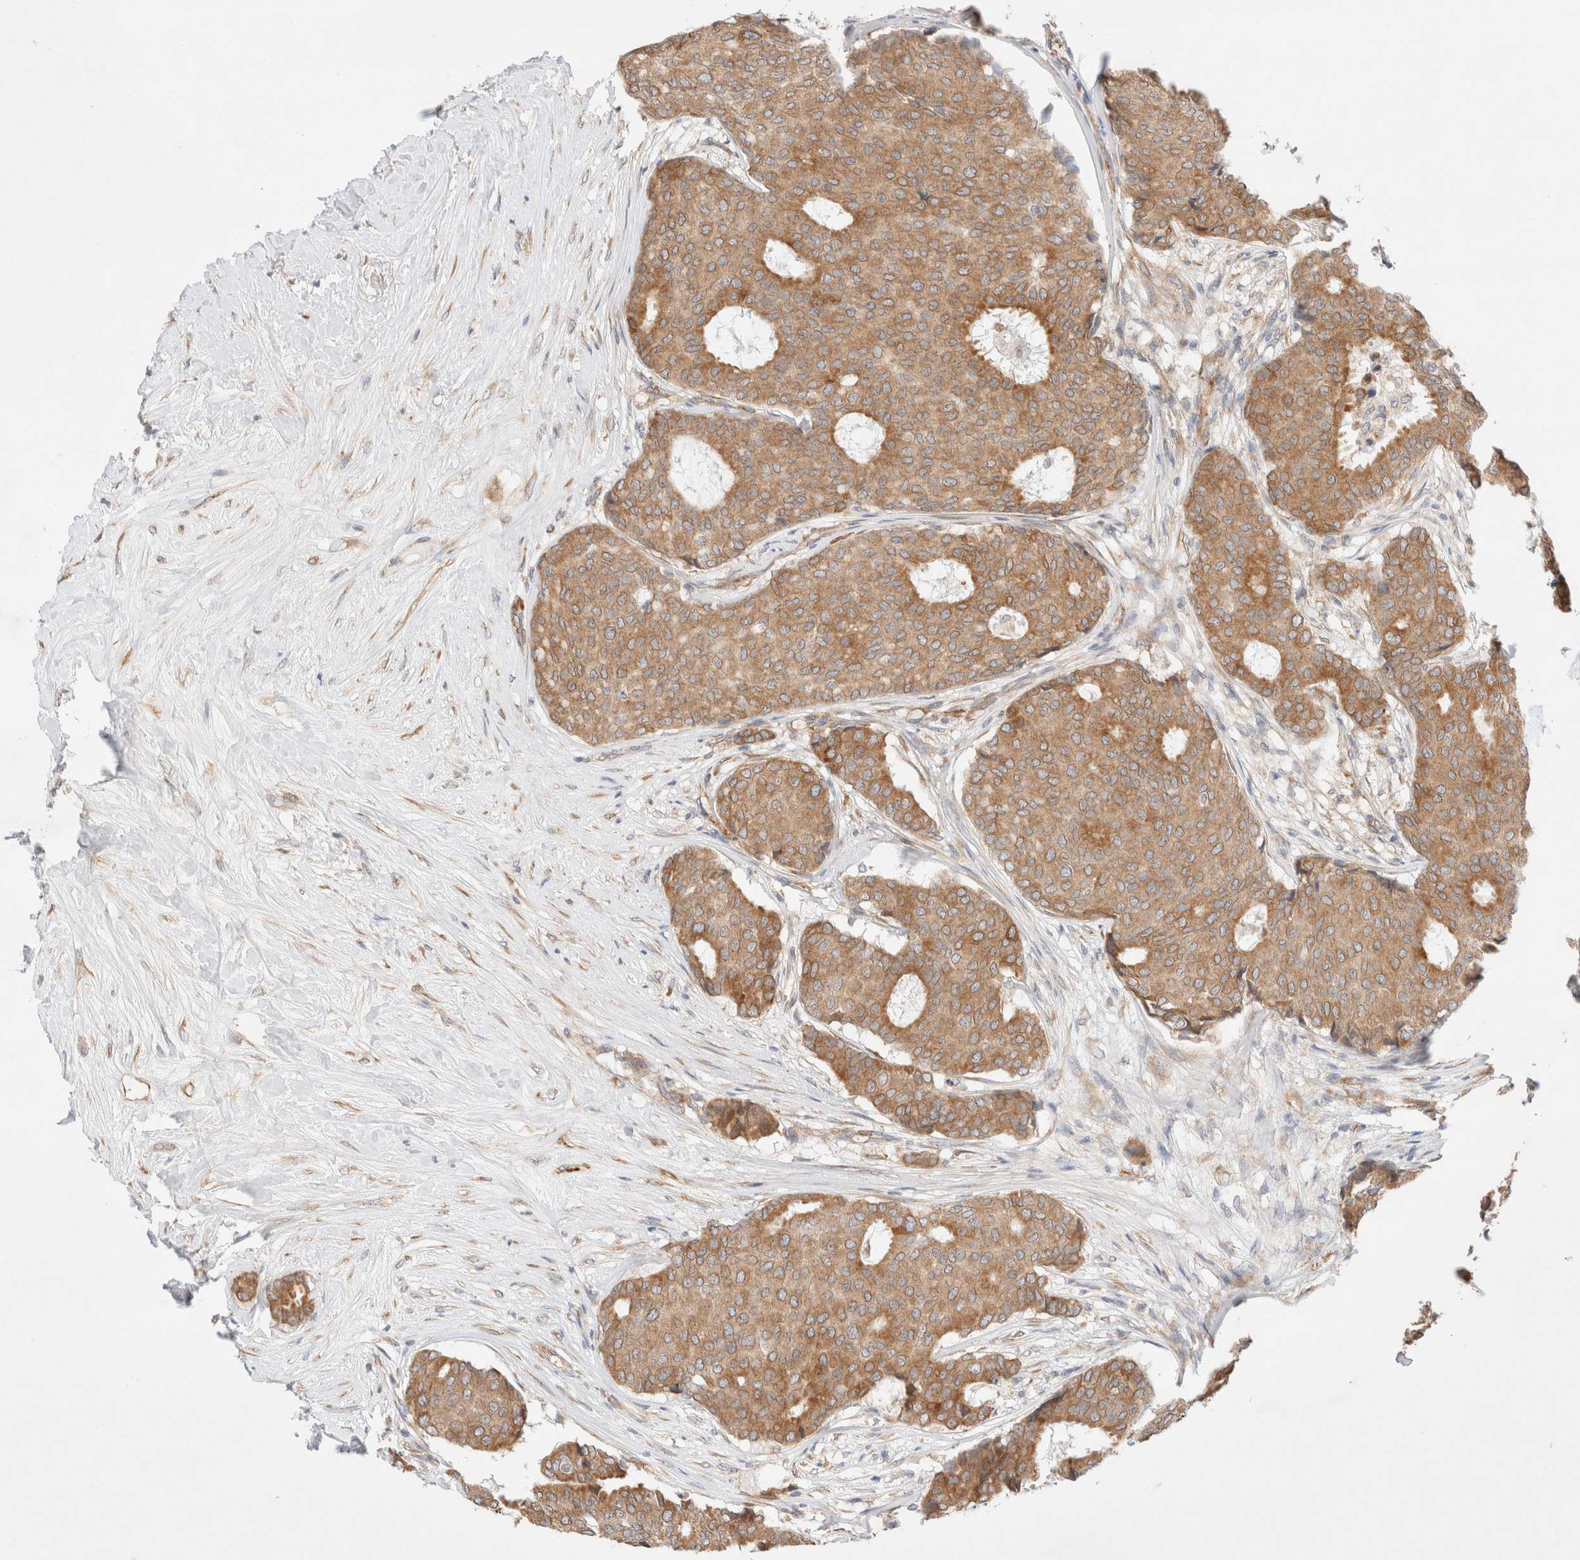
{"staining": {"intensity": "moderate", "quantity": ">75%", "location": "cytoplasmic/membranous"}, "tissue": "breast cancer", "cell_type": "Tumor cells", "image_type": "cancer", "snomed": [{"axis": "morphology", "description": "Duct carcinoma"}, {"axis": "topography", "description": "Breast"}], "caption": "The histopathology image demonstrates staining of breast cancer (infiltrating ductal carcinoma), revealing moderate cytoplasmic/membranous protein expression (brown color) within tumor cells. The protein is stained brown, and the nuclei are stained in blue (DAB IHC with brightfield microscopy, high magnification).", "gene": "RRP15", "patient": {"sex": "female", "age": 75}}